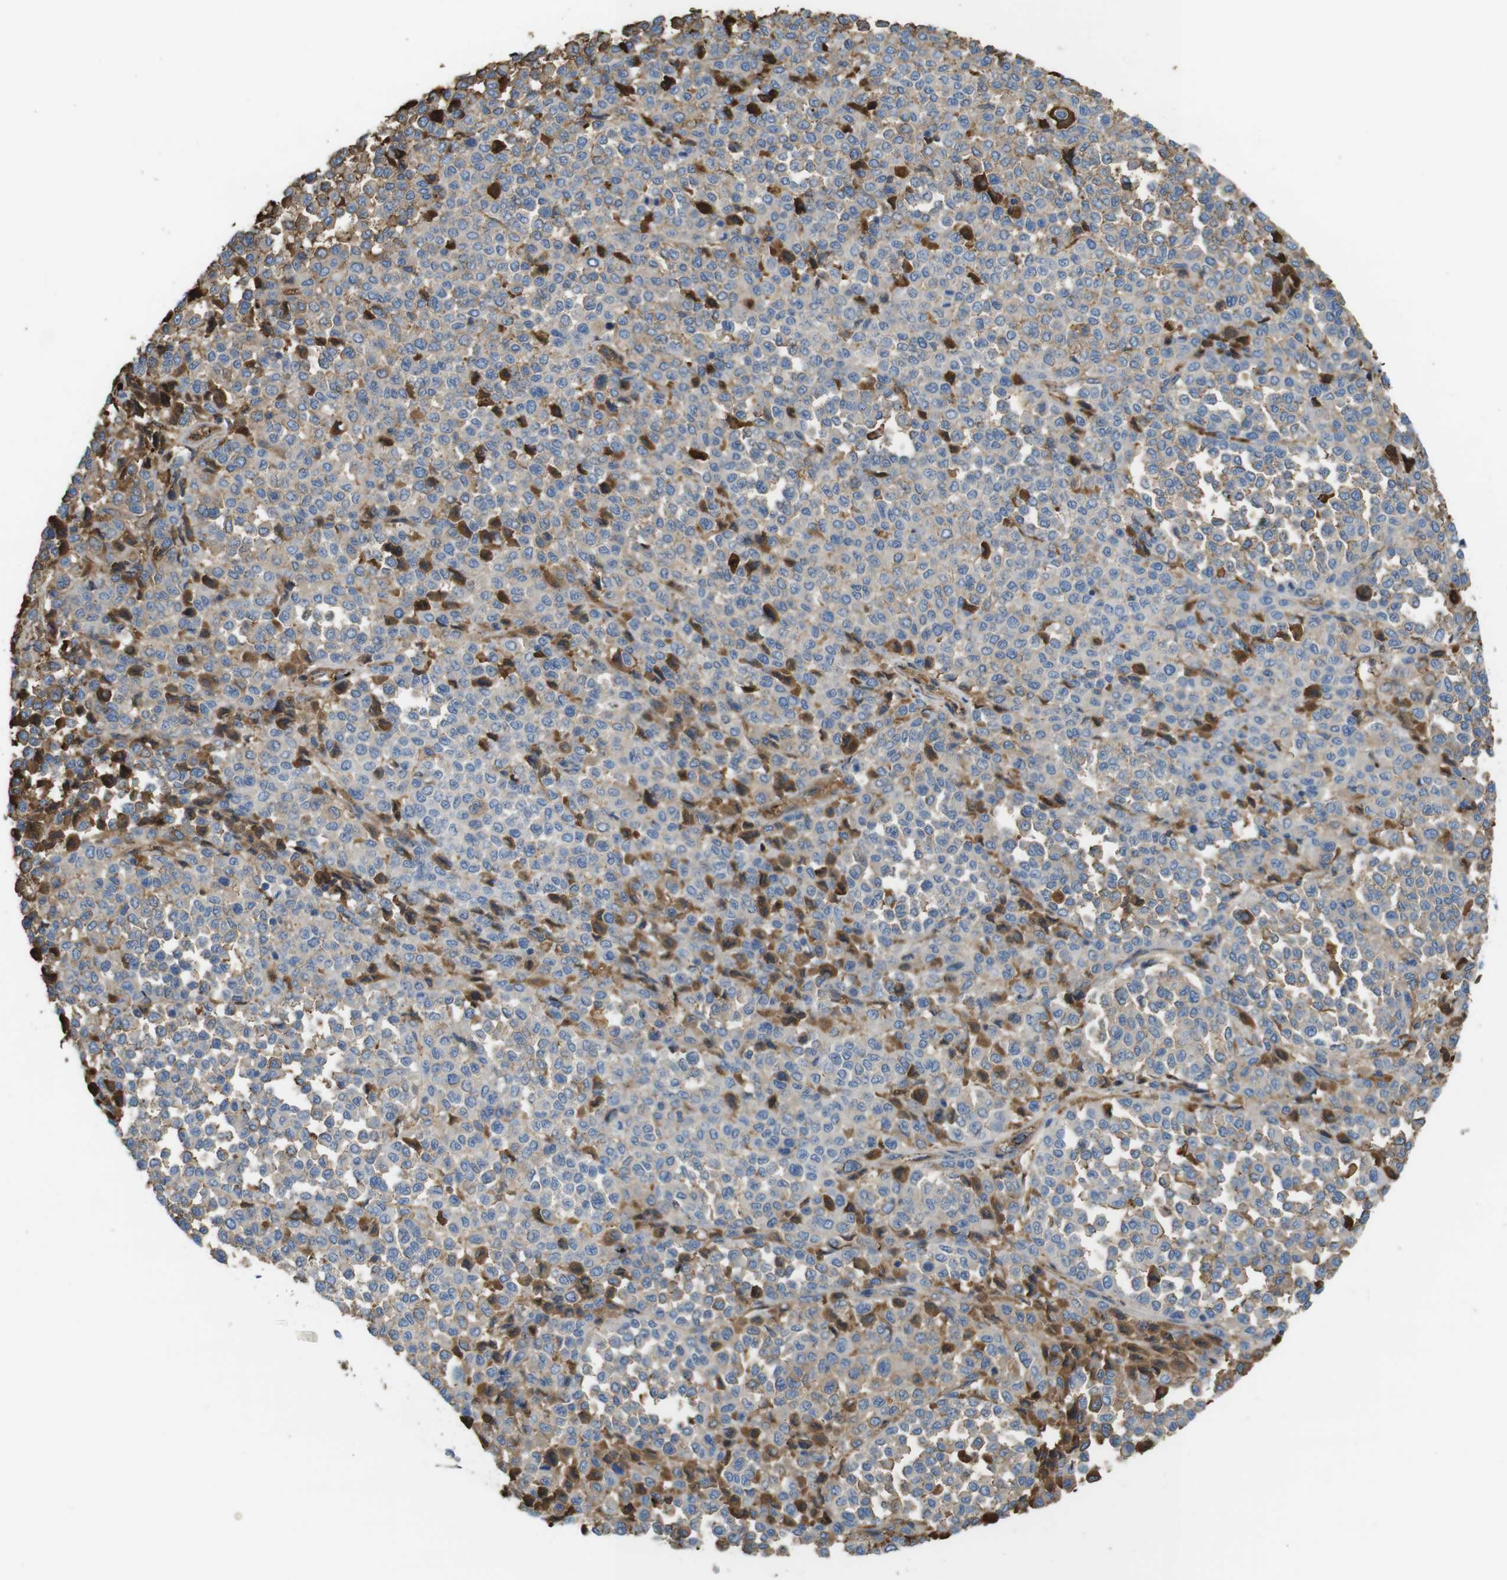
{"staining": {"intensity": "negative", "quantity": "none", "location": "none"}, "tissue": "melanoma", "cell_type": "Tumor cells", "image_type": "cancer", "snomed": [{"axis": "morphology", "description": "Malignant melanoma, Metastatic site"}, {"axis": "topography", "description": "Pancreas"}], "caption": "Human malignant melanoma (metastatic site) stained for a protein using IHC shows no positivity in tumor cells.", "gene": "LTBP4", "patient": {"sex": "female", "age": 30}}